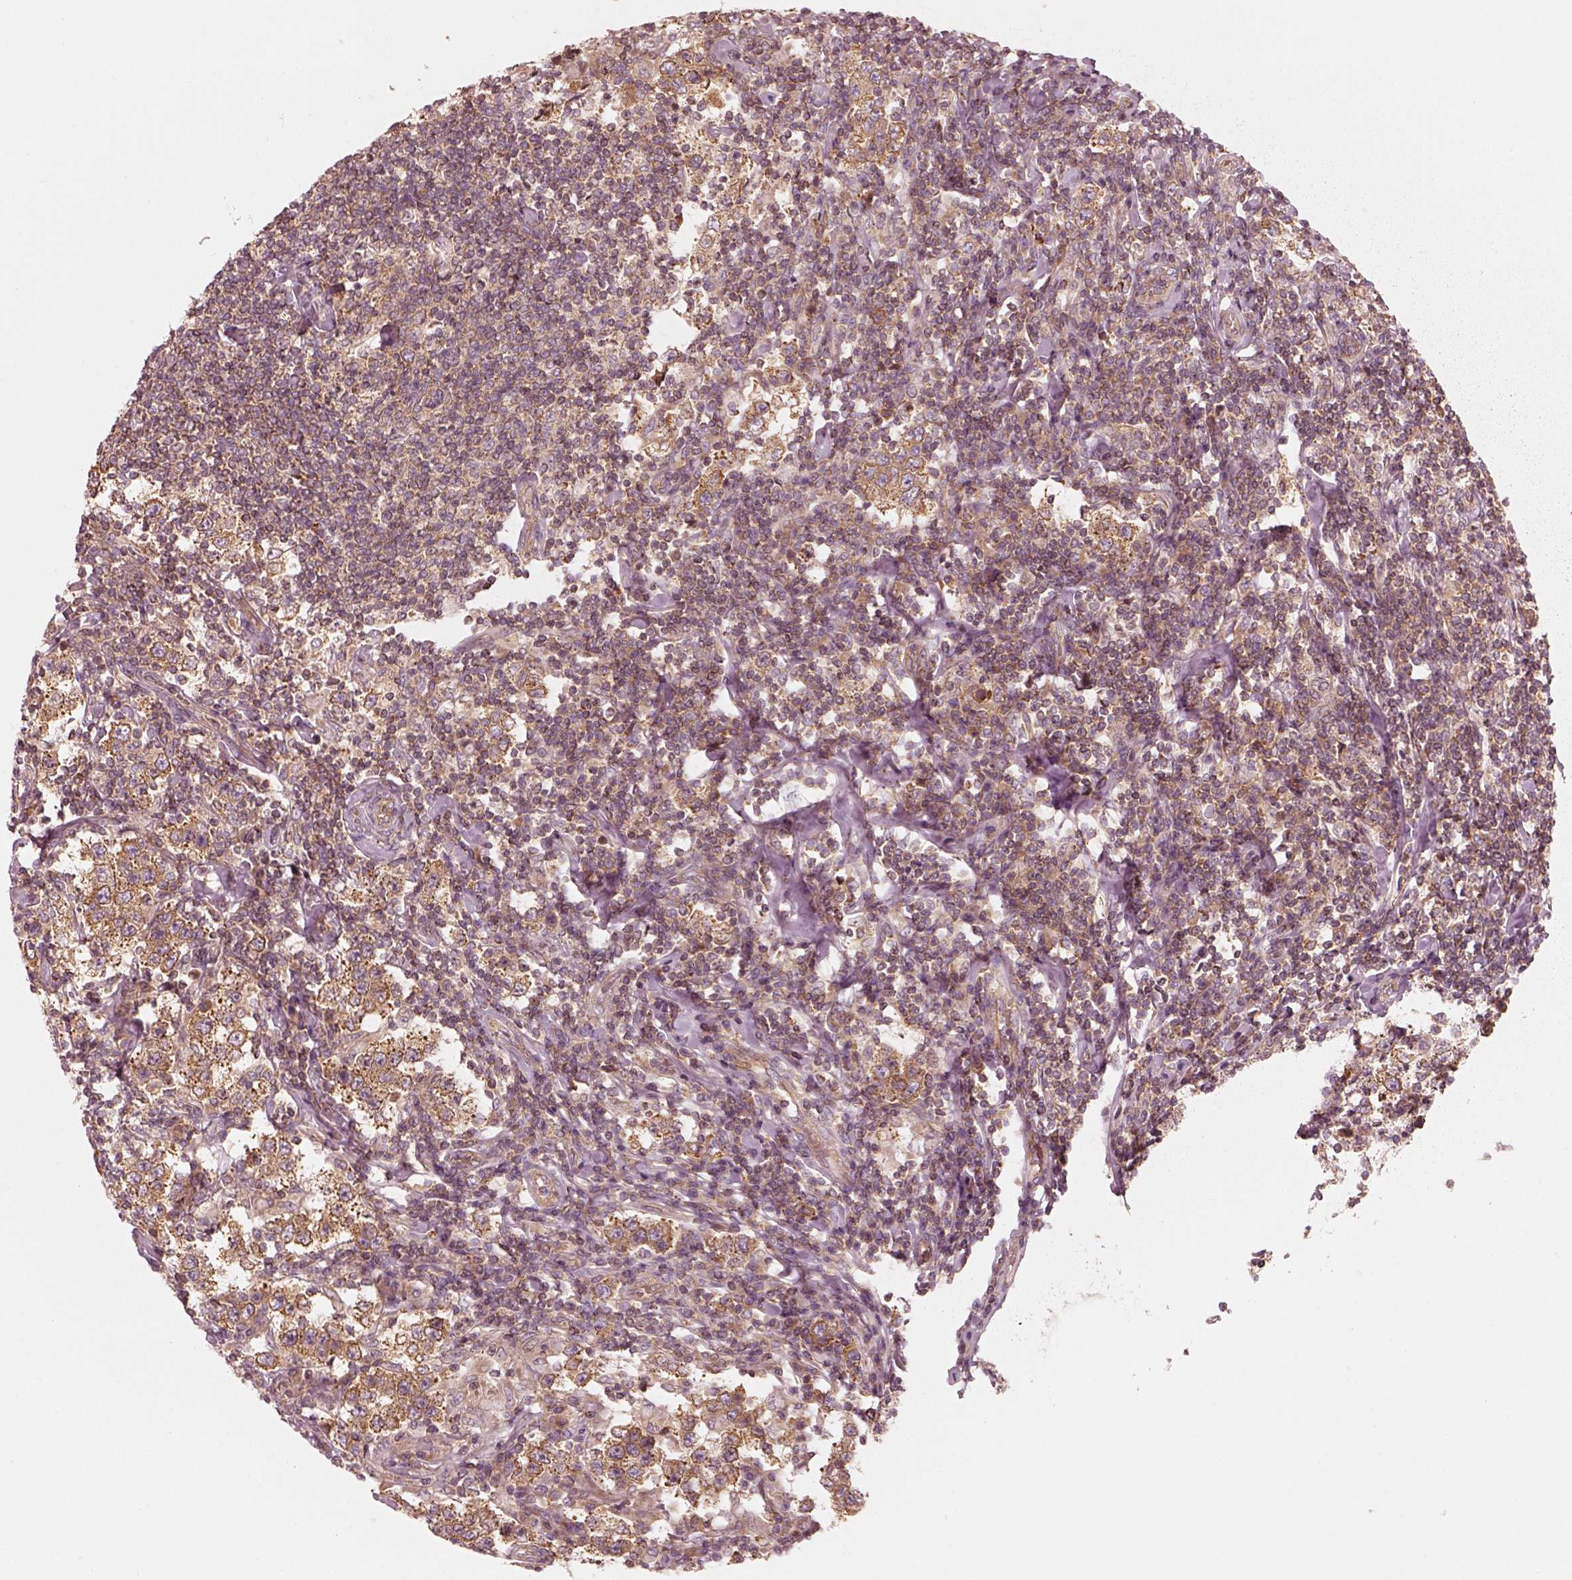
{"staining": {"intensity": "moderate", "quantity": ">75%", "location": "cytoplasmic/membranous"}, "tissue": "testis cancer", "cell_type": "Tumor cells", "image_type": "cancer", "snomed": [{"axis": "morphology", "description": "Seminoma, NOS"}, {"axis": "morphology", "description": "Carcinoma, Embryonal, NOS"}, {"axis": "topography", "description": "Testis"}], "caption": "Protein expression analysis of testis seminoma demonstrates moderate cytoplasmic/membranous positivity in approximately >75% of tumor cells.", "gene": "CNOT2", "patient": {"sex": "male", "age": 41}}